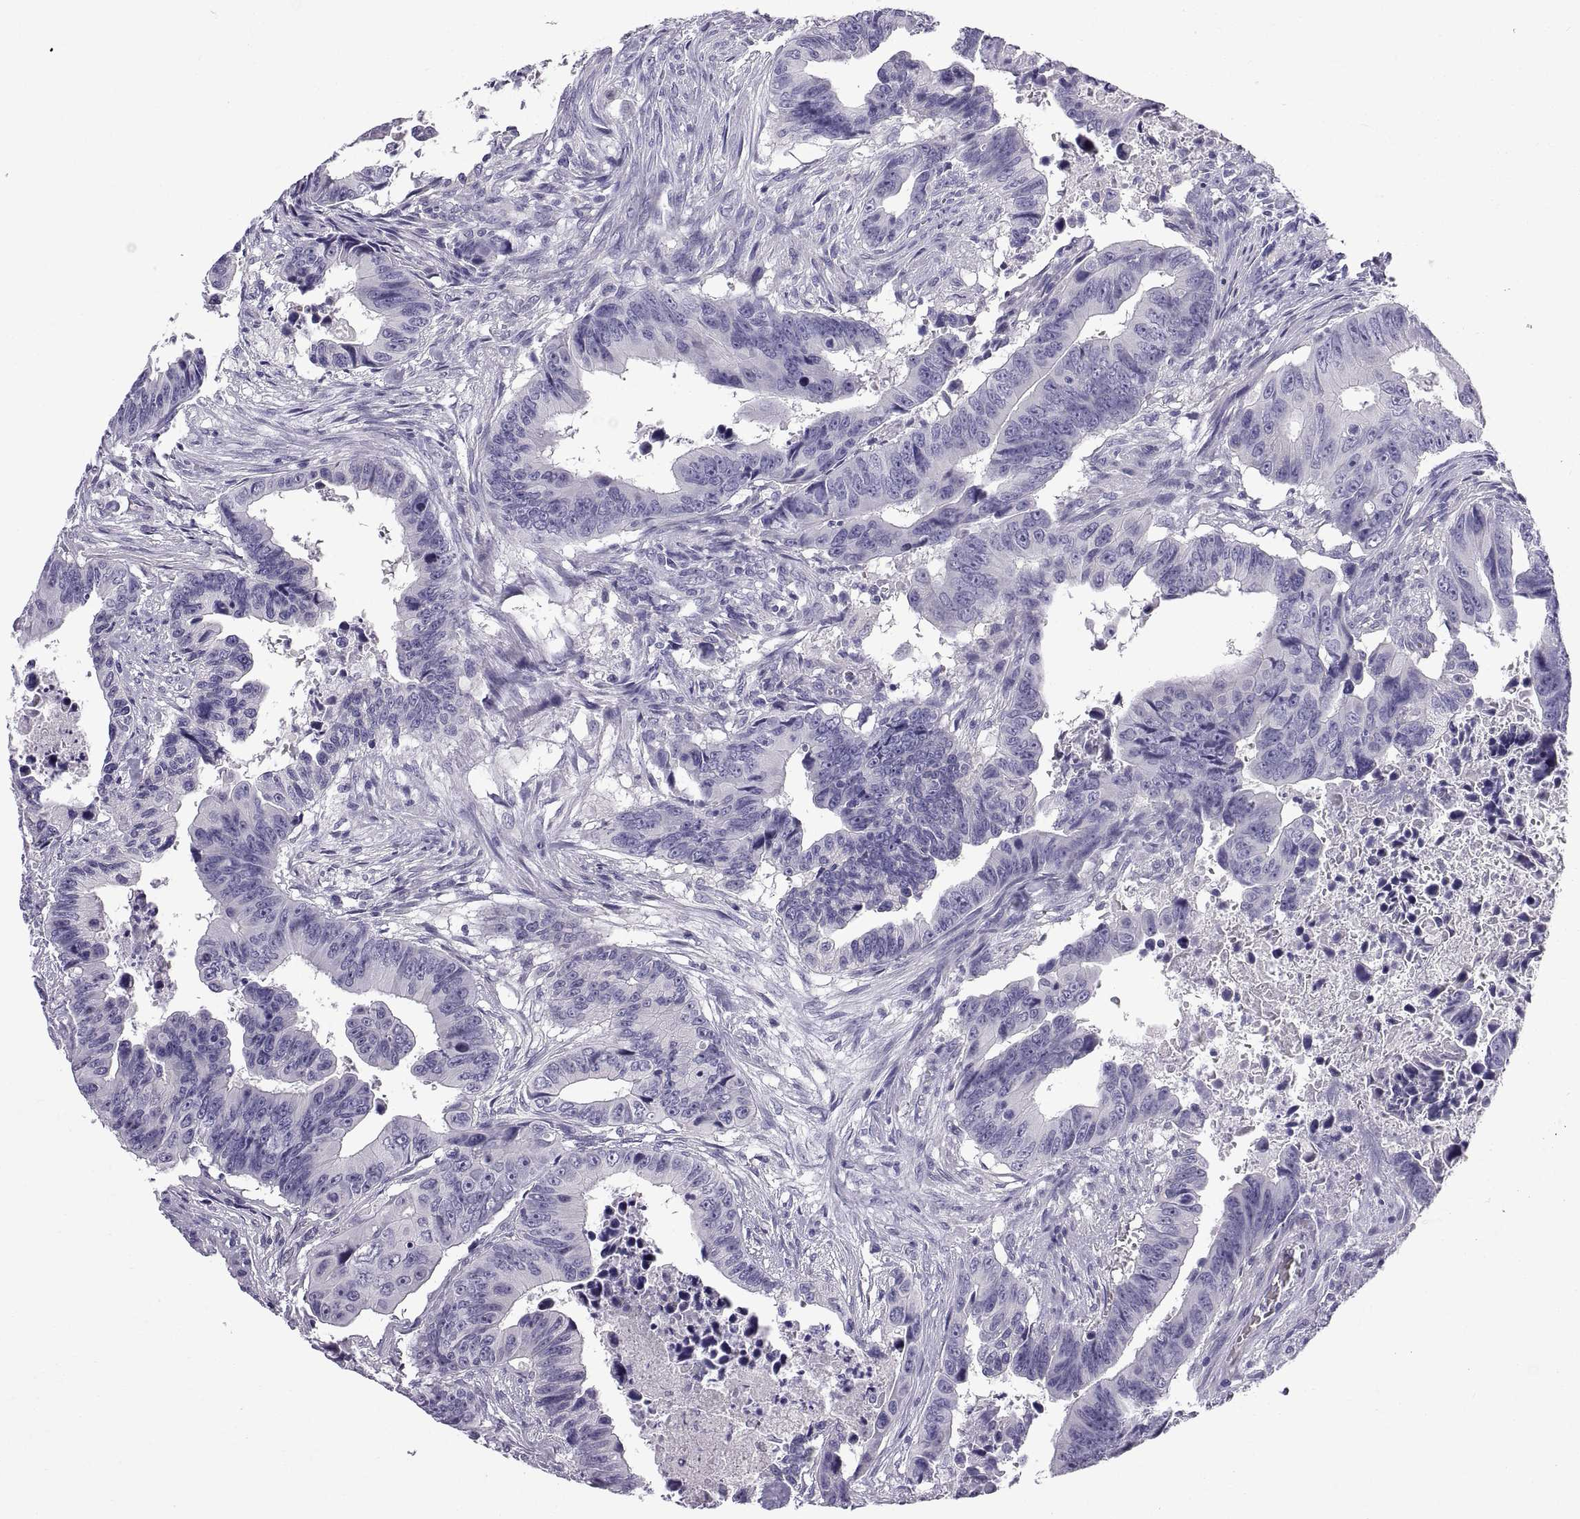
{"staining": {"intensity": "negative", "quantity": "none", "location": "none"}, "tissue": "colorectal cancer", "cell_type": "Tumor cells", "image_type": "cancer", "snomed": [{"axis": "morphology", "description": "Adenocarcinoma, NOS"}, {"axis": "topography", "description": "Colon"}], "caption": "Tumor cells are negative for protein expression in human adenocarcinoma (colorectal).", "gene": "SPDYE1", "patient": {"sex": "female", "age": 87}}